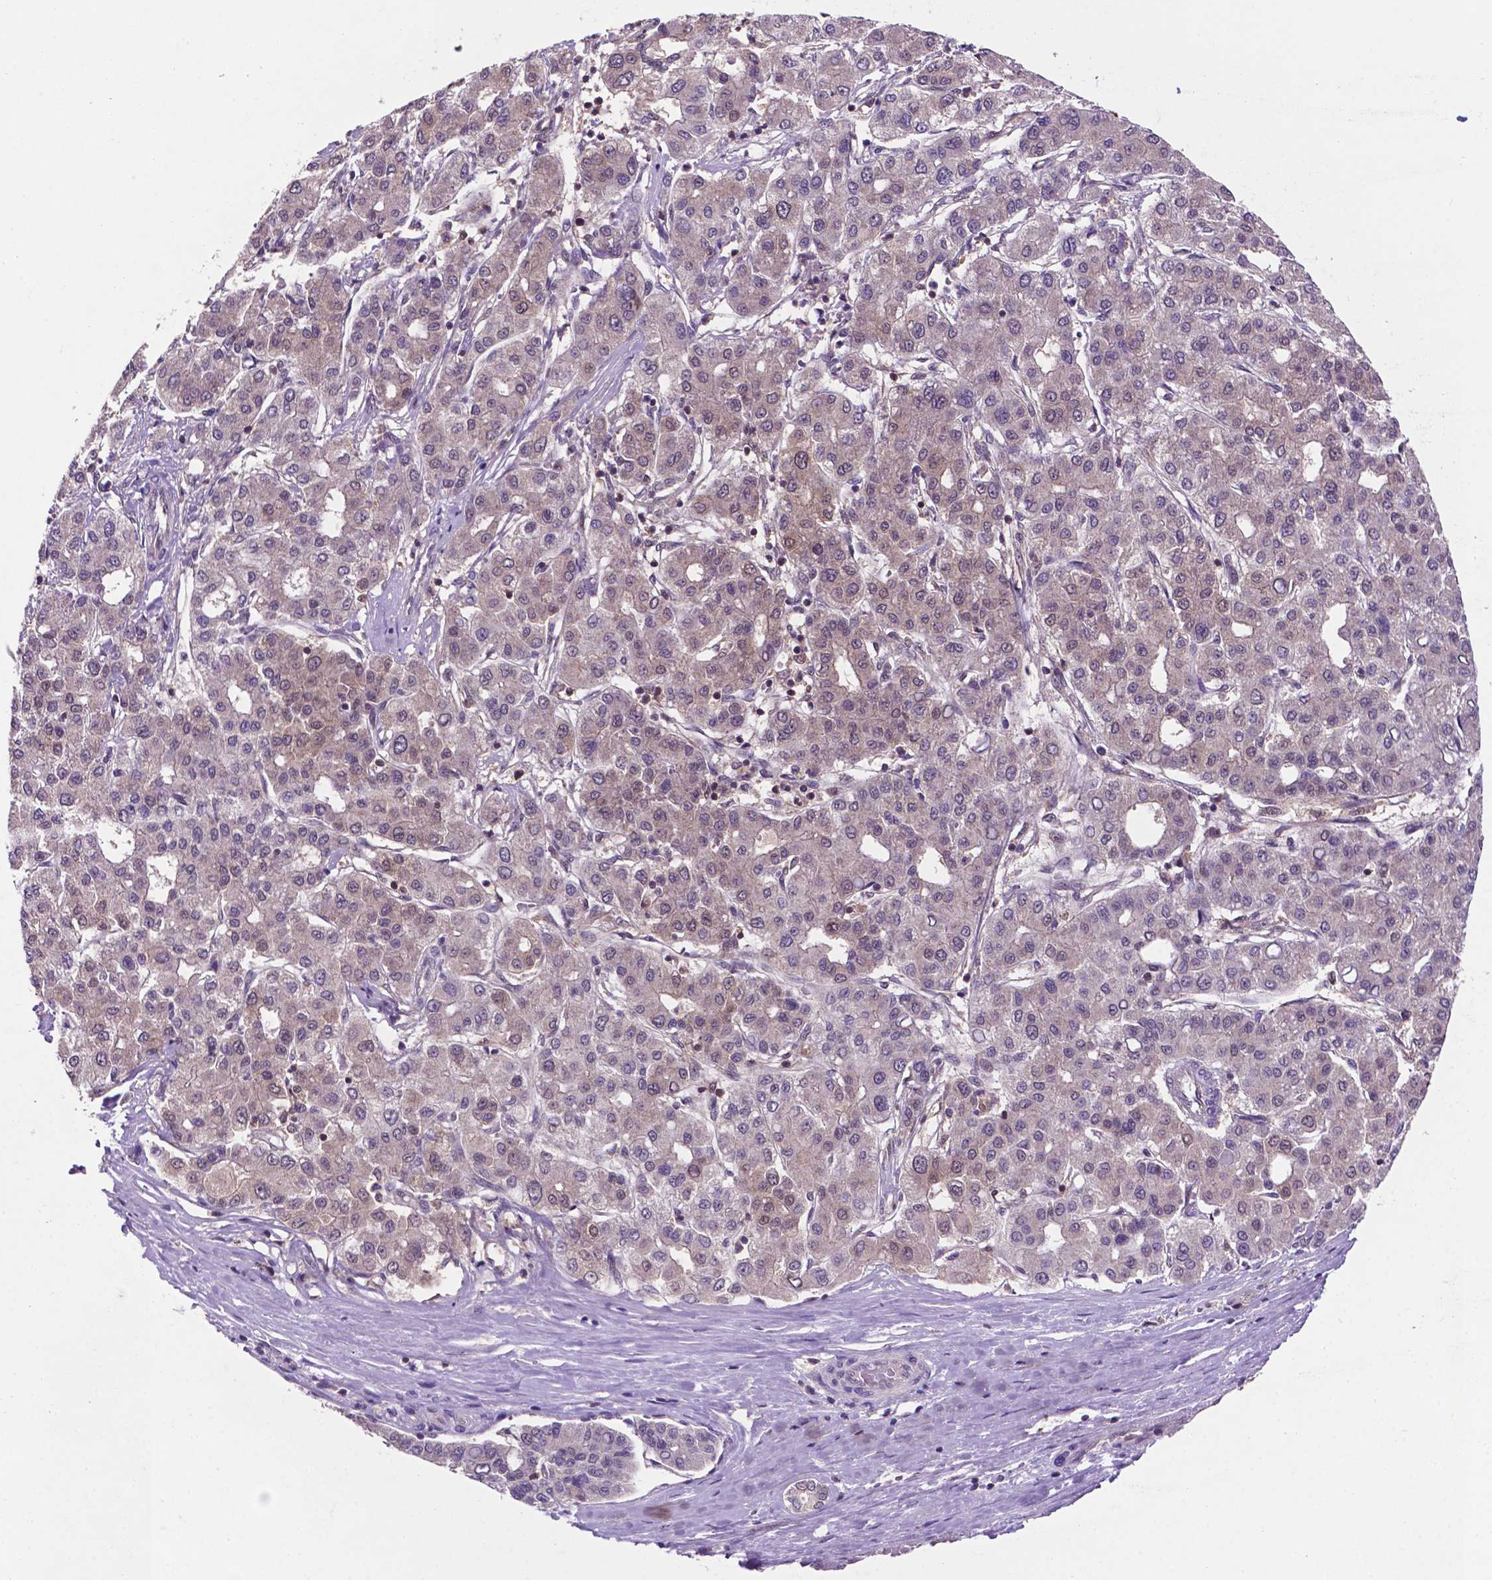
{"staining": {"intensity": "negative", "quantity": "none", "location": "none"}, "tissue": "liver cancer", "cell_type": "Tumor cells", "image_type": "cancer", "snomed": [{"axis": "morphology", "description": "Carcinoma, Hepatocellular, NOS"}, {"axis": "topography", "description": "Liver"}], "caption": "Tumor cells show no significant protein positivity in liver hepatocellular carcinoma. (Stains: DAB immunohistochemistry with hematoxylin counter stain, Microscopy: brightfield microscopy at high magnification).", "gene": "UBE2L6", "patient": {"sex": "male", "age": 65}}